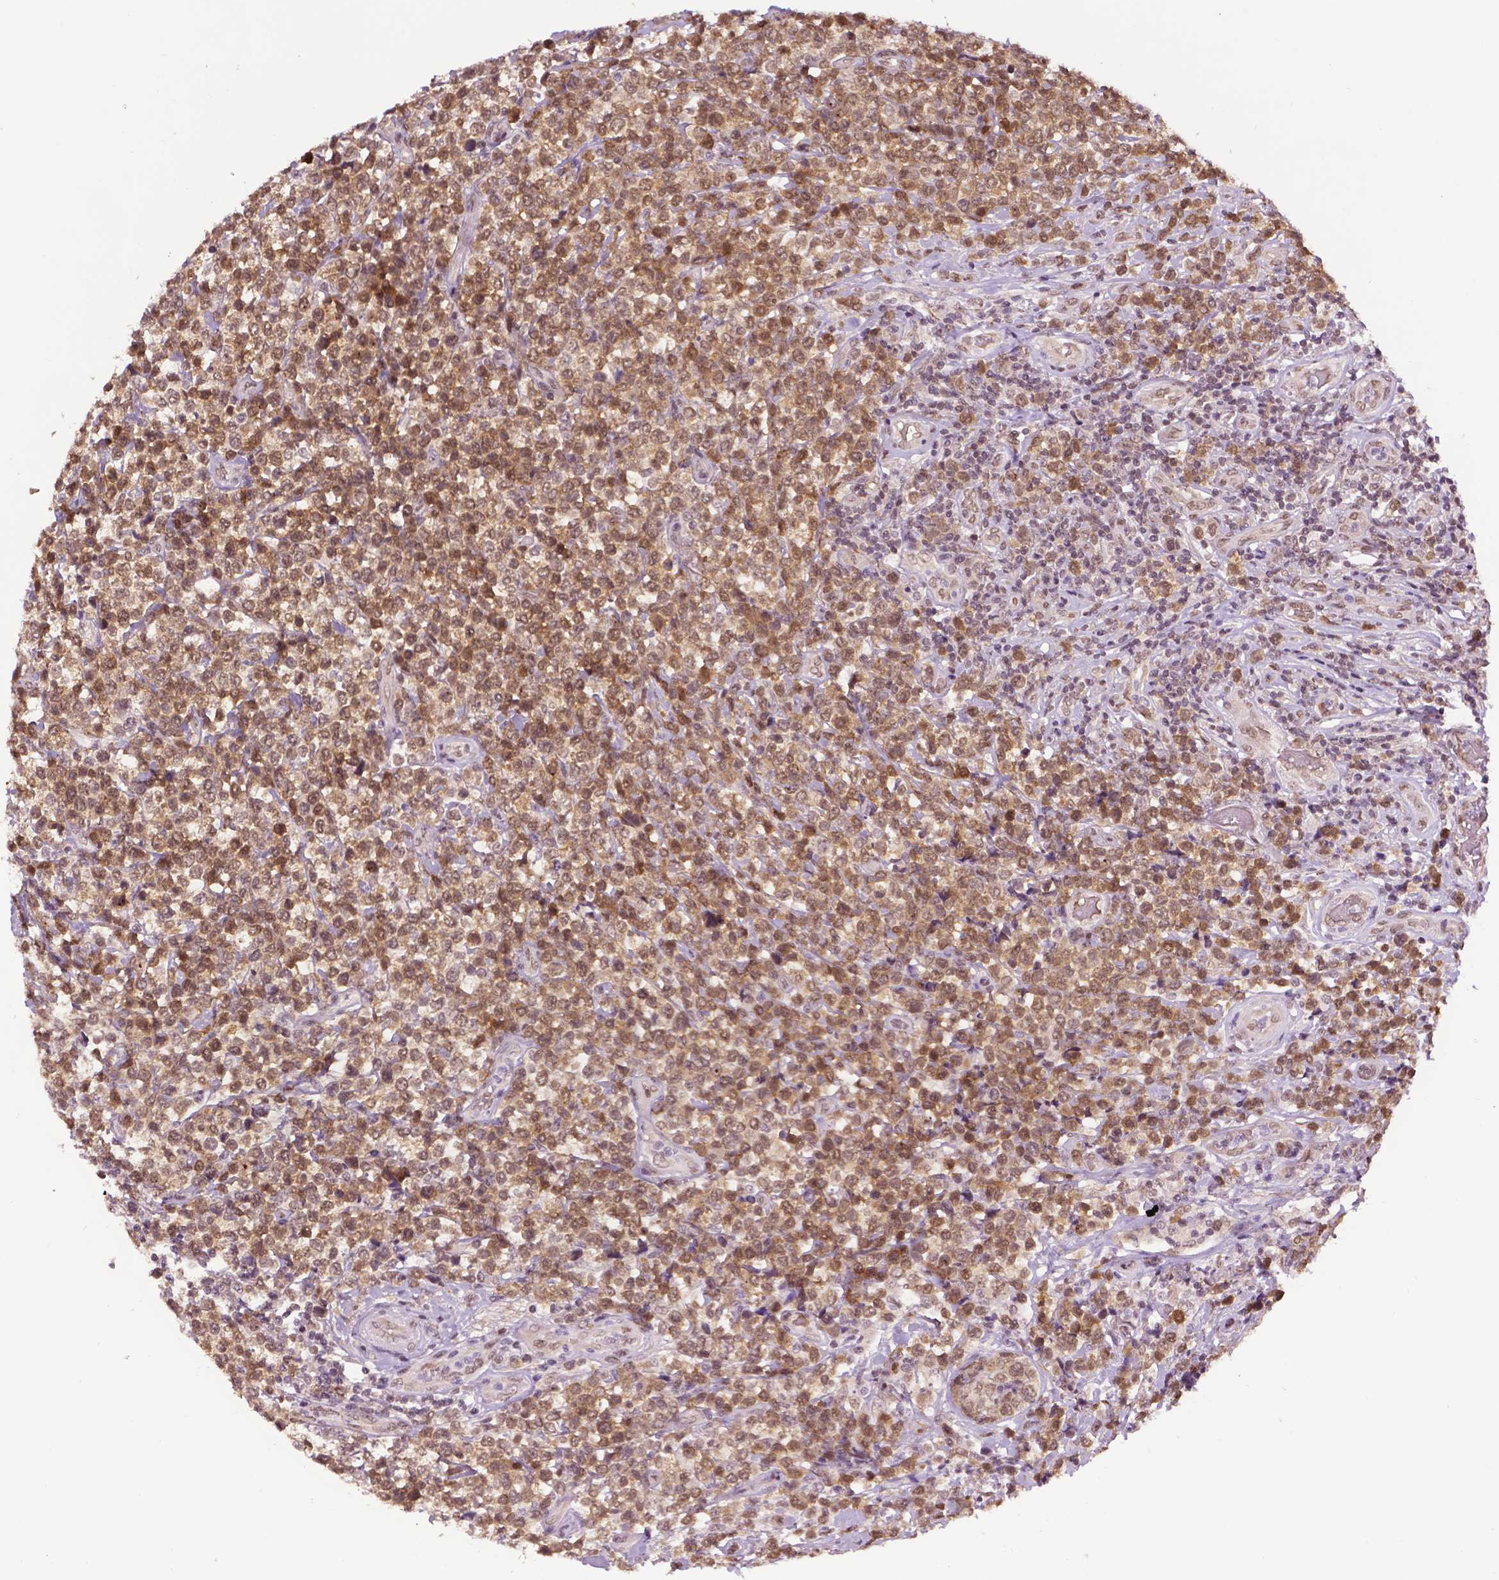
{"staining": {"intensity": "moderate", "quantity": ">75%", "location": "nuclear"}, "tissue": "lymphoma", "cell_type": "Tumor cells", "image_type": "cancer", "snomed": [{"axis": "morphology", "description": "Malignant lymphoma, non-Hodgkin's type, High grade"}, {"axis": "topography", "description": "Soft tissue"}], "caption": "Immunohistochemical staining of lymphoma exhibits medium levels of moderate nuclear protein positivity in about >75% of tumor cells. The staining was performed using DAB (3,3'-diaminobenzidine), with brown indicating positive protein expression. Nuclei are stained blue with hematoxylin.", "gene": "UBQLN4", "patient": {"sex": "female", "age": 56}}